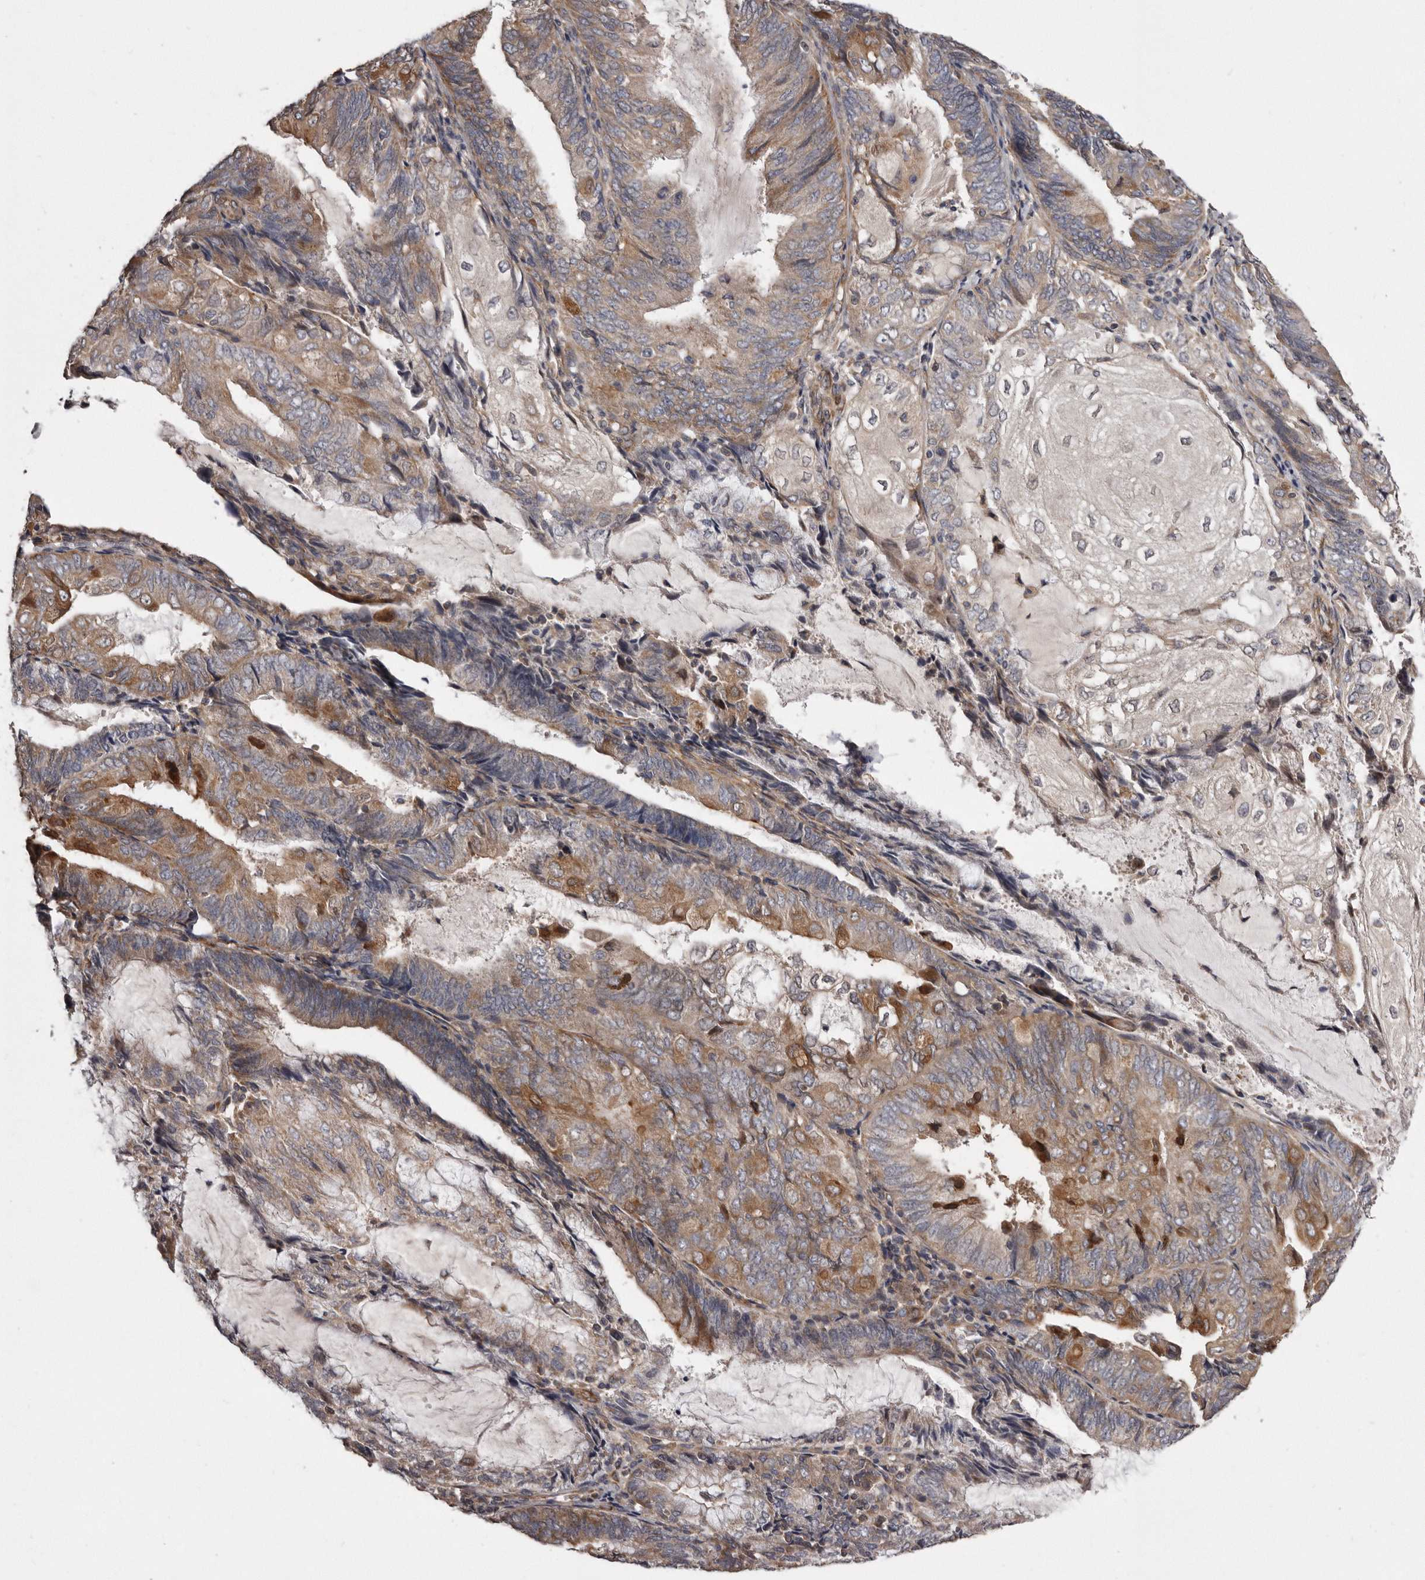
{"staining": {"intensity": "moderate", "quantity": "25%-75%", "location": "cytoplasmic/membranous"}, "tissue": "endometrial cancer", "cell_type": "Tumor cells", "image_type": "cancer", "snomed": [{"axis": "morphology", "description": "Adenocarcinoma, NOS"}, {"axis": "topography", "description": "Endometrium"}], "caption": "A high-resolution micrograph shows immunohistochemistry staining of endometrial cancer (adenocarcinoma), which exhibits moderate cytoplasmic/membranous positivity in about 25%-75% of tumor cells. The staining was performed using DAB (3,3'-diaminobenzidine) to visualize the protein expression in brown, while the nuclei were stained in blue with hematoxylin (Magnification: 20x).", "gene": "ARMCX1", "patient": {"sex": "female", "age": 81}}